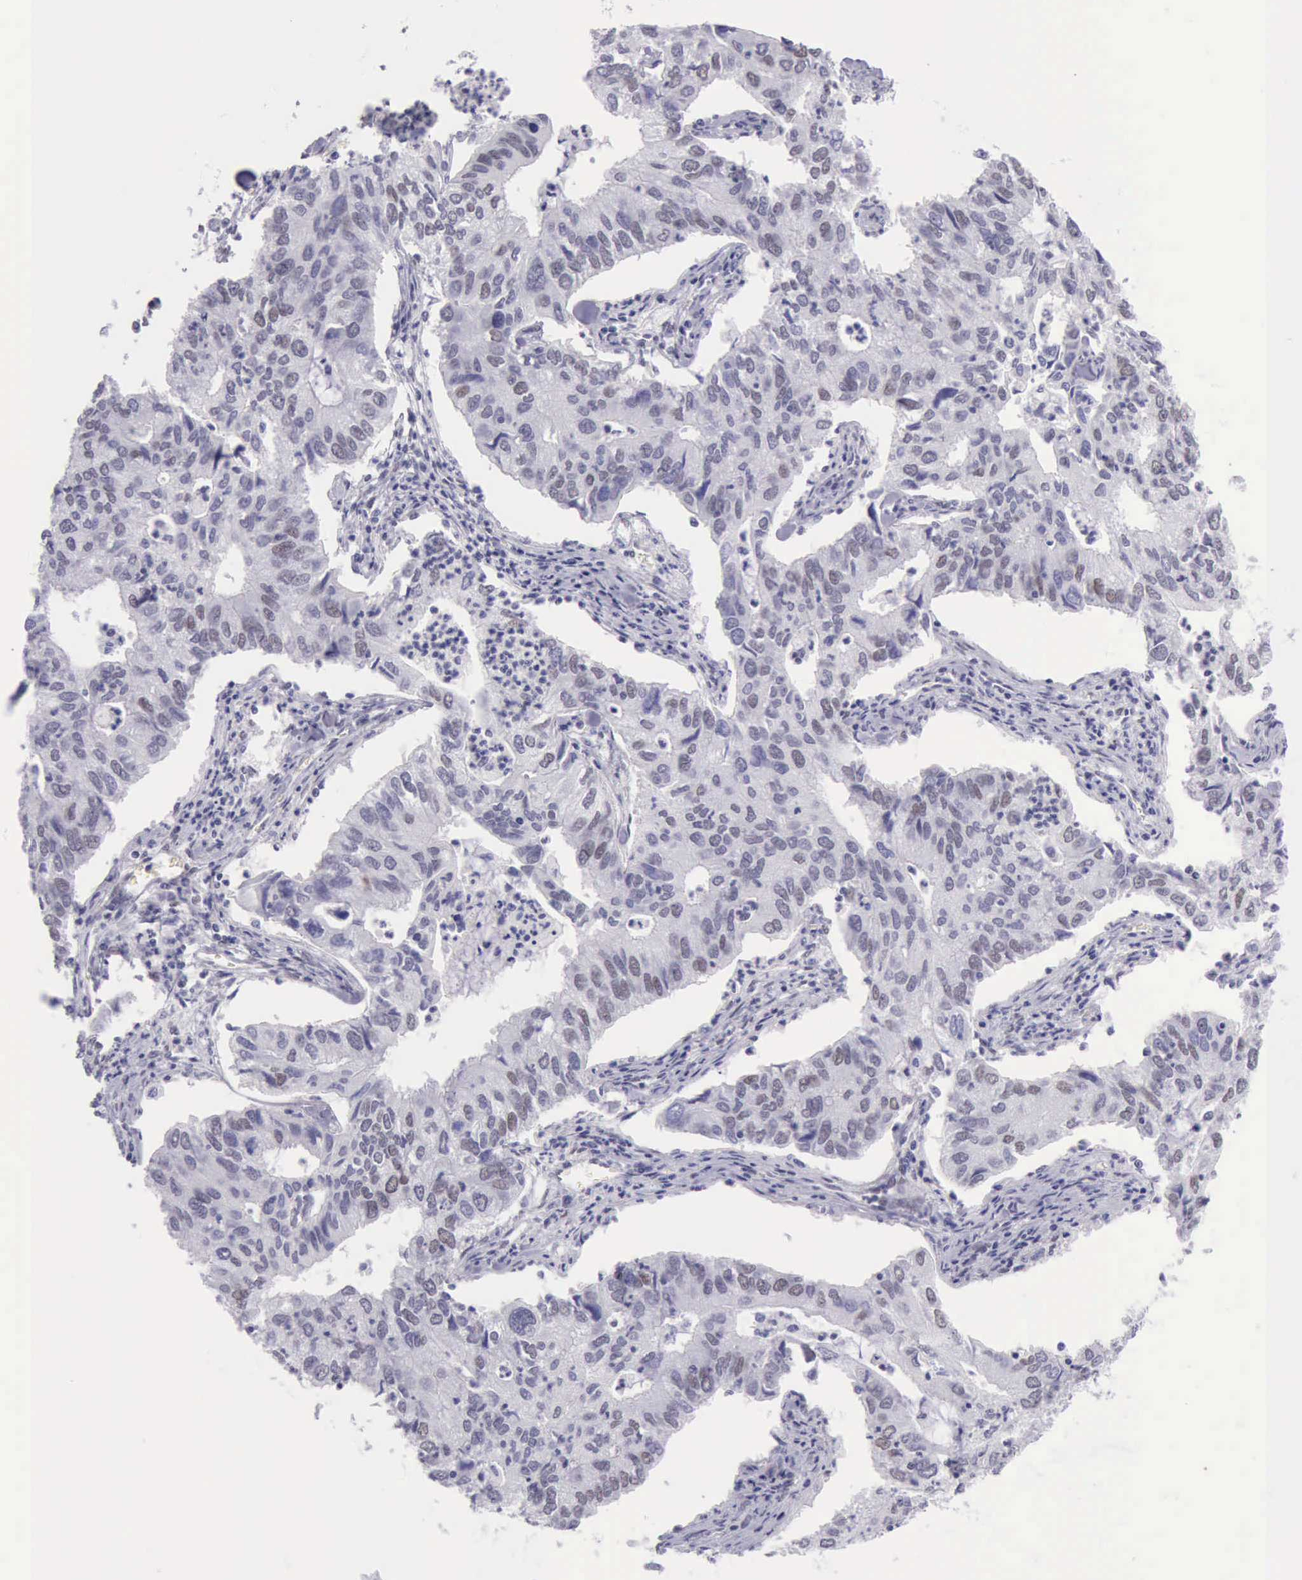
{"staining": {"intensity": "negative", "quantity": "none", "location": "none"}, "tissue": "lung cancer", "cell_type": "Tumor cells", "image_type": "cancer", "snomed": [{"axis": "morphology", "description": "Adenocarcinoma, NOS"}, {"axis": "topography", "description": "Lung"}], "caption": "Immunohistochemical staining of adenocarcinoma (lung) displays no significant expression in tumor cells. Nuclei are stained in blue.", "gene": "EP300", "patient": {"sex": "male", "age": 48}}